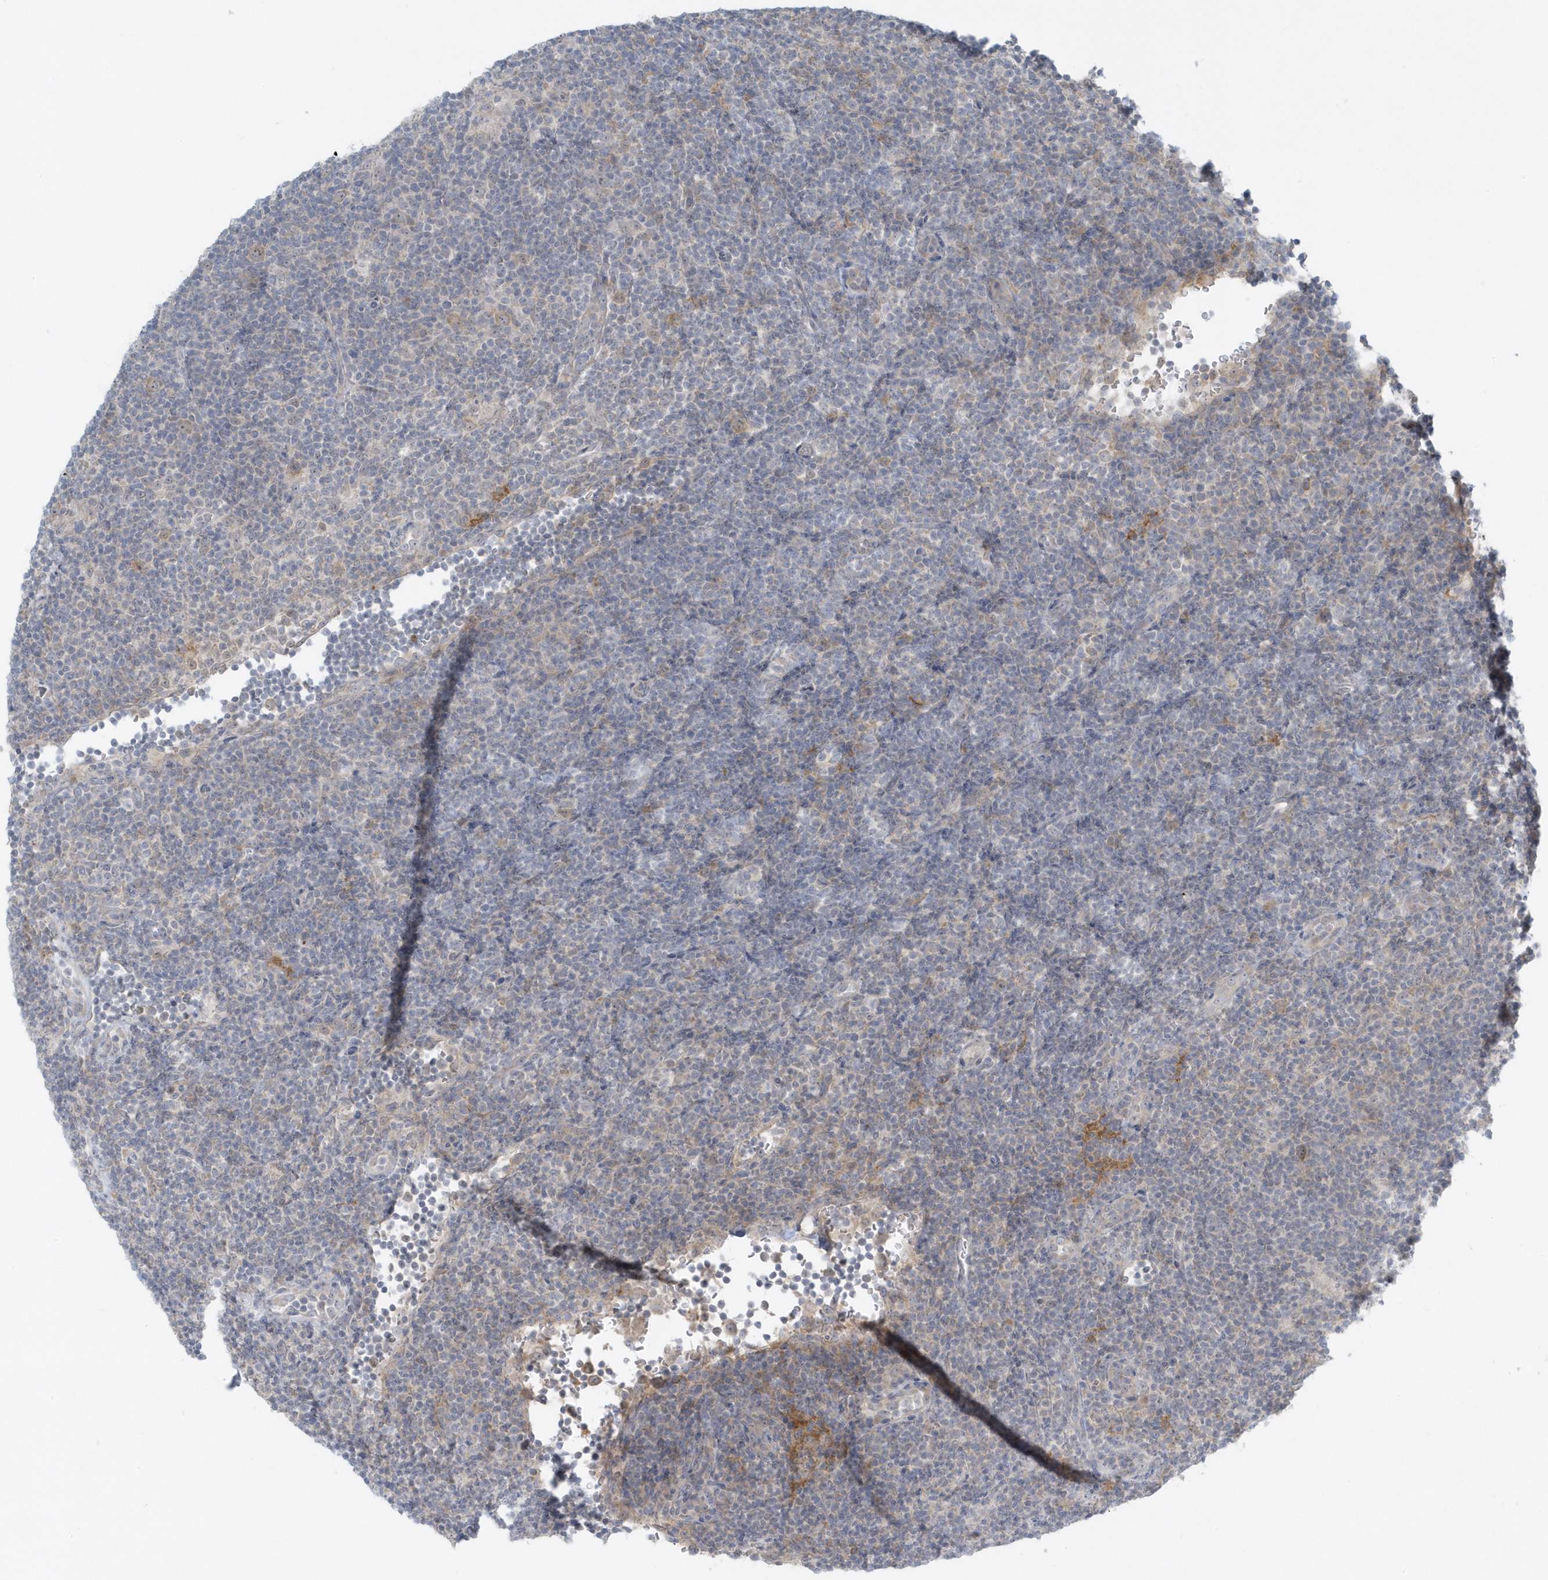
{"staining": {"intensity": "weak", "quantity": "25%-75%", "location": "cytoplasmic/membranous"}, "tissue": "lymphoma", "cell_type": "Tumor cells", "image_type": "cancer", "snomed": [{"axis": "morphology", "description": "Hodgkin's disease, NOS"}, {"axis": "topography", "description": "Lymph node"}], "caption": "Immunohistochemical staining of human Hodgkin's disease reveals low levels of weak cytoplasmic/membranous positivity in approximately 25%-75% of tumor cells.", "gene": "SCN3A", "patient": {"sex": "female", "age": 57}}